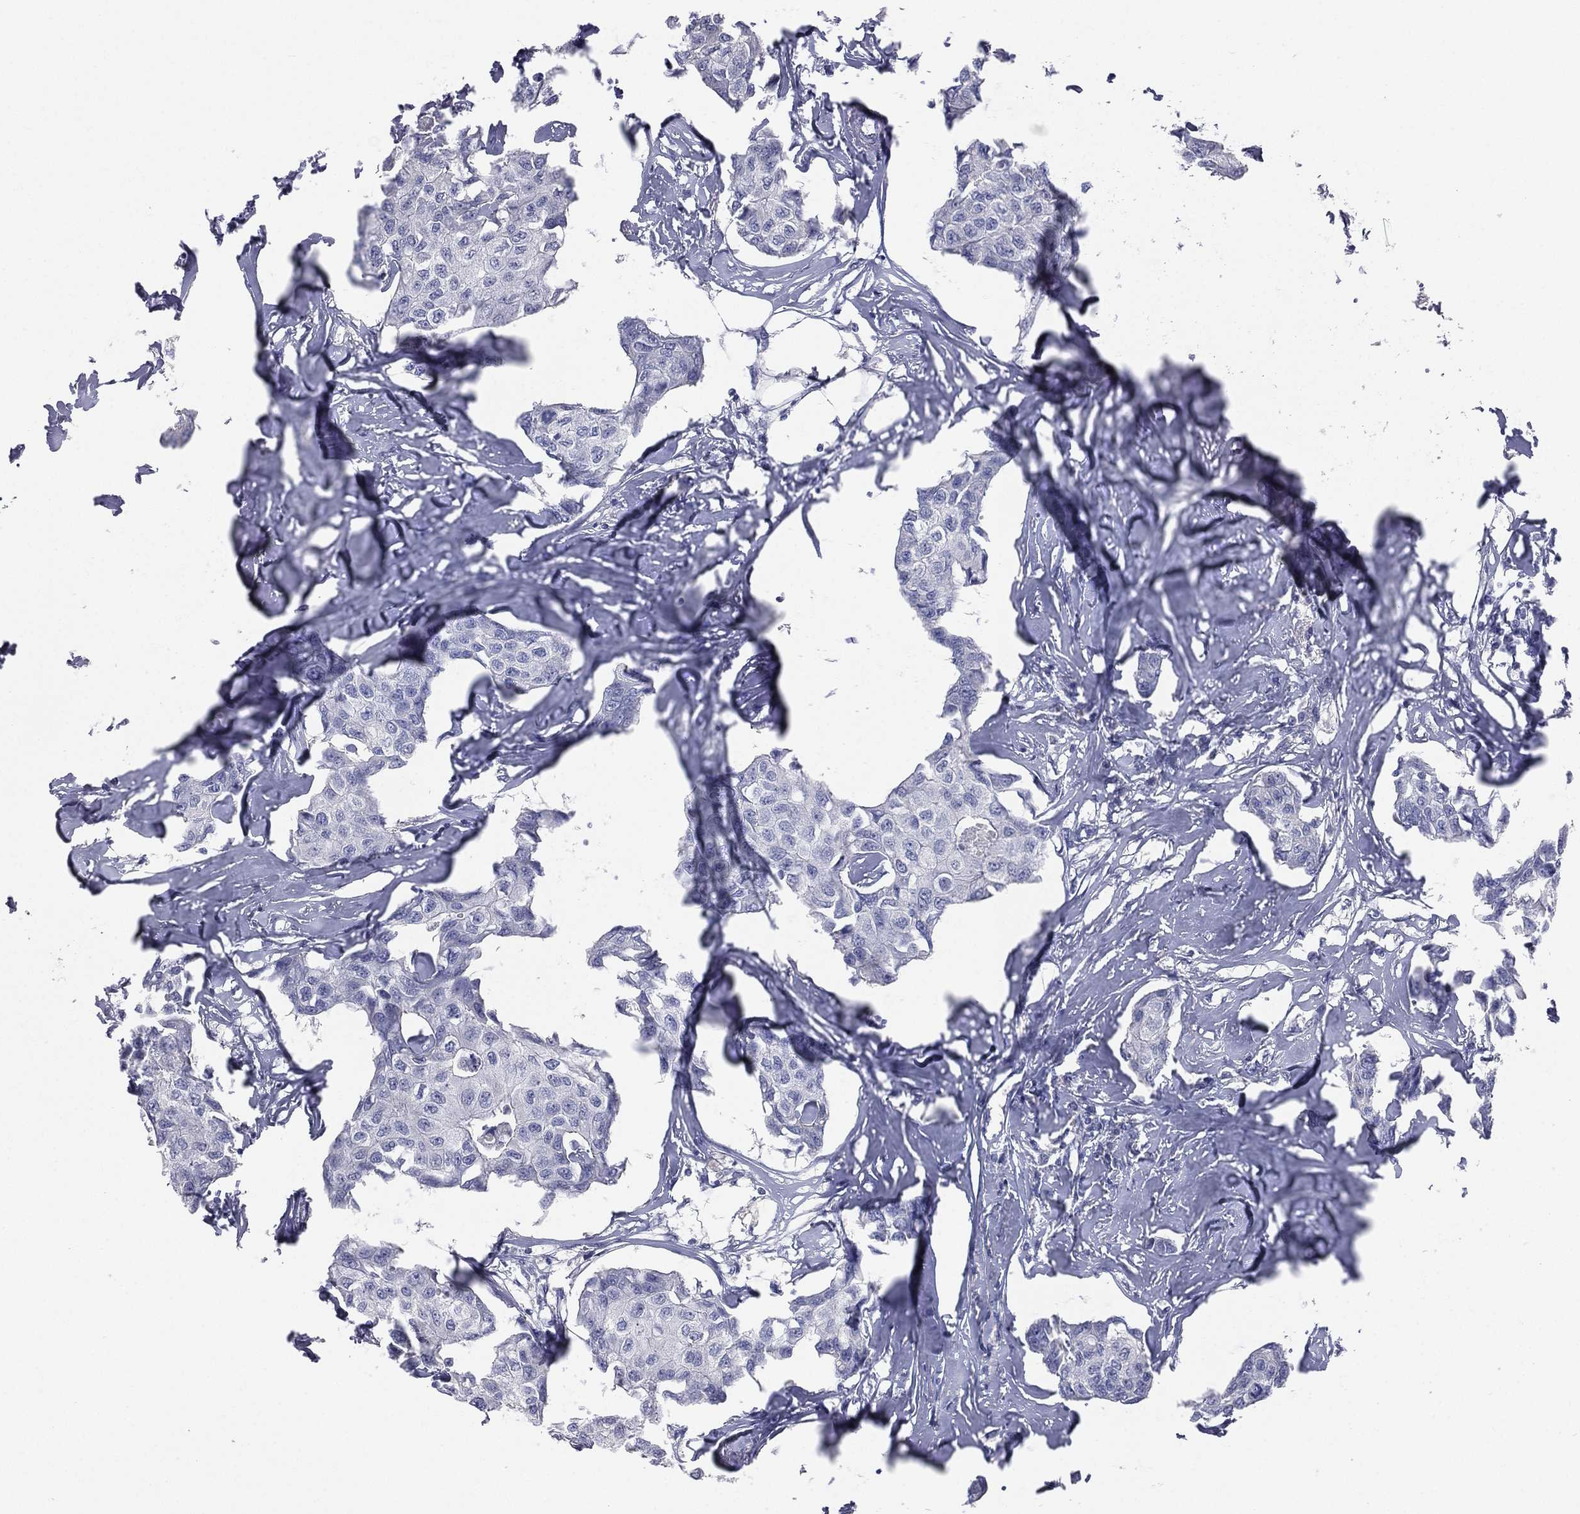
{"staining": {"intensity": "negative", "quantity": "none", "location": "none"}, "tissue": "breast cancer", "cell_type": "Tumor cells", "image_type": "cancer", "snomed": [{"axis": "morphology", "description": "Duct carcinoma"}, {"axis": "topography", "description": "Breast"}], "caption": "Tumor cells show no significant expression in intraductal carcinoma (breast).", "gene": "STK31", "patient": {"sex": "female", "age": 80}}